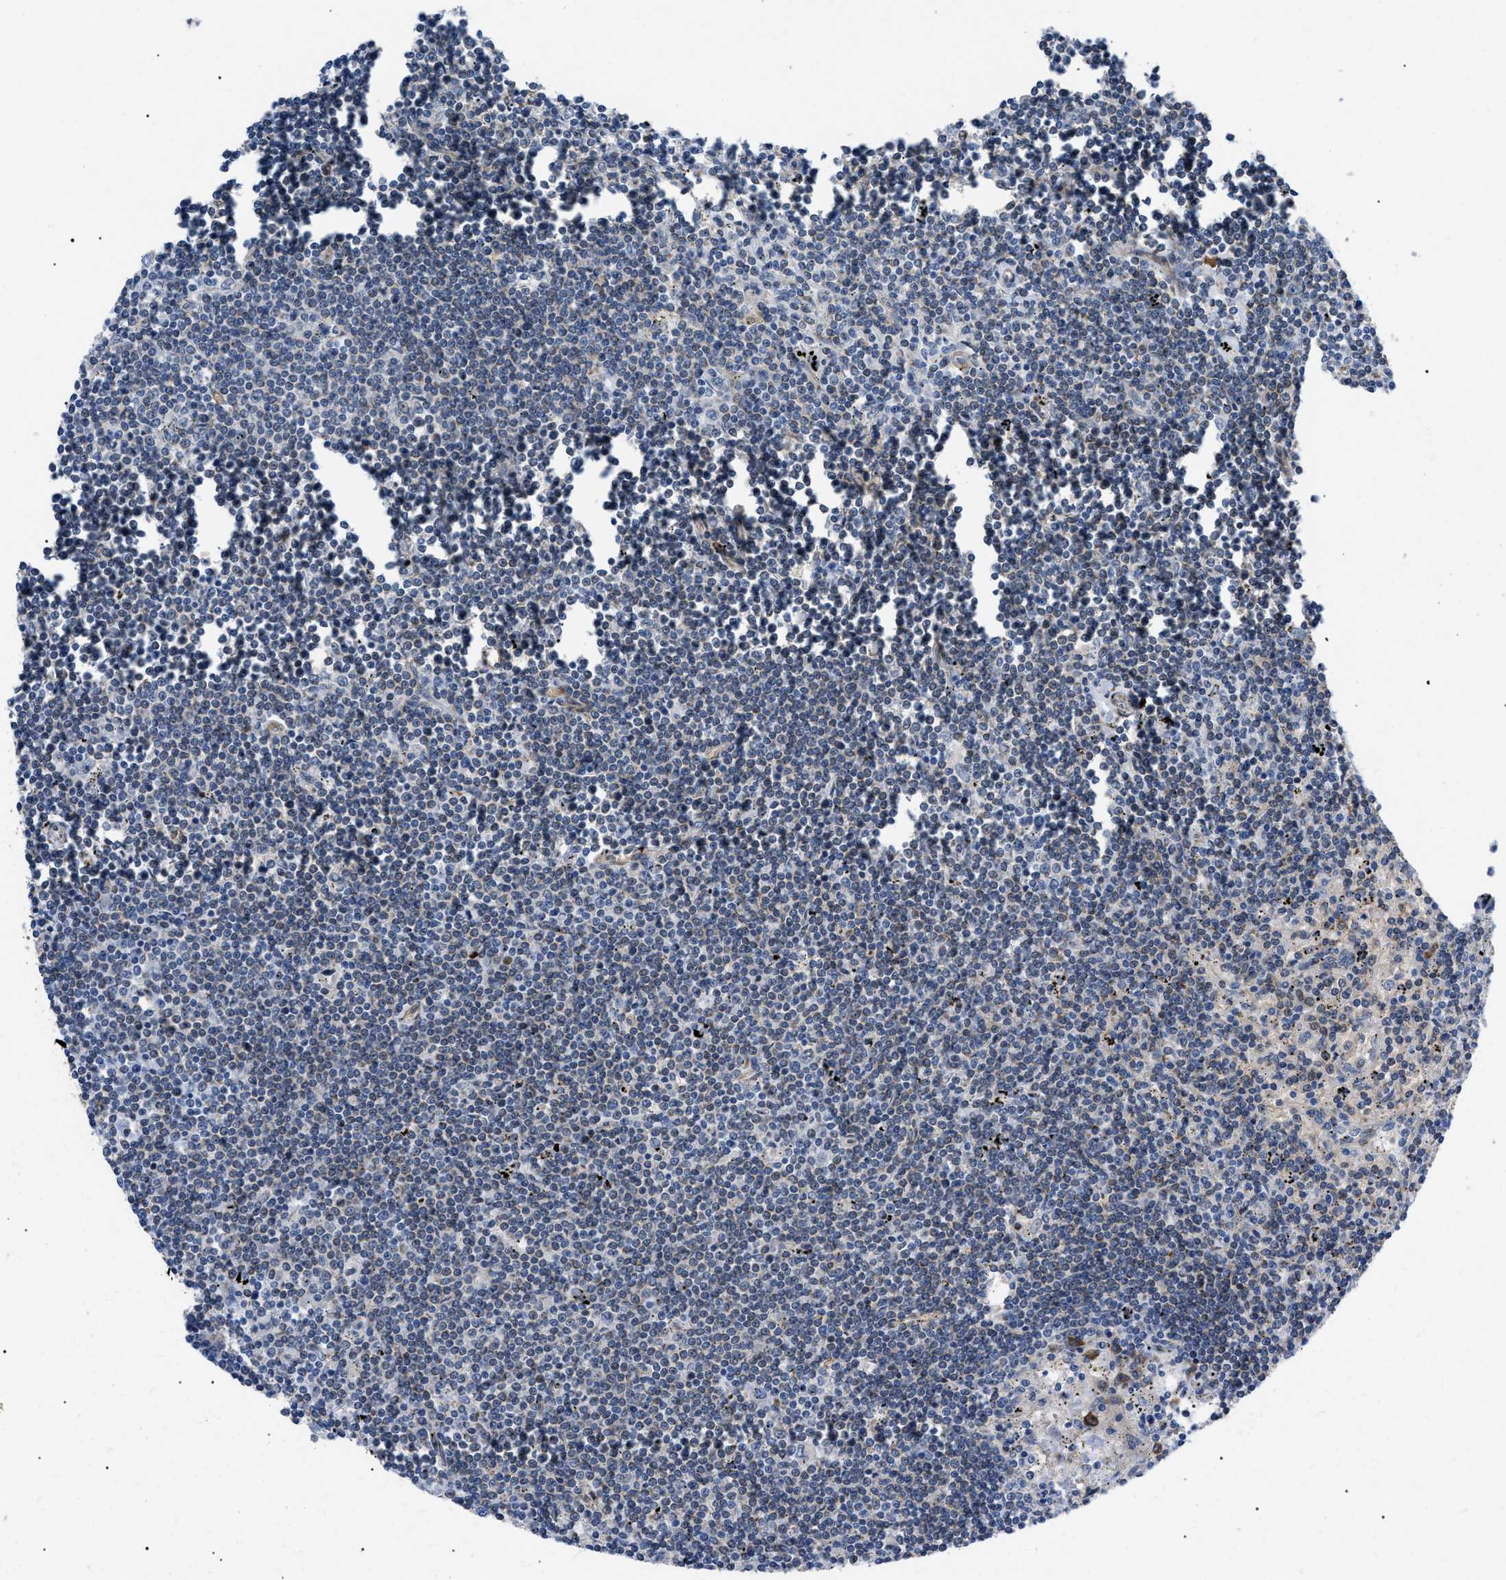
{"staining": {"intensity": "negative", "quantity": "none", "location": "none"}, "tissue": "lymphoma", "cell_type": "Tumor cells", "image_type": "cancer", "snomed": [{"axis": "morphology", "description": "Malignant lymphoma, non-Hodgkin's type, Low grade"}, {"axis": "topography", "description": "Spleen"}], "caption": "DAB (3,3'-diaminobenzidine) immunohistochemical staining of human malignant lymphoma, non-Hodgkin's type (low-grade) exhibits no significant expression in tumor cells.", "gene": "MYO10", "patient": {"sex": "male", "age": 76}}